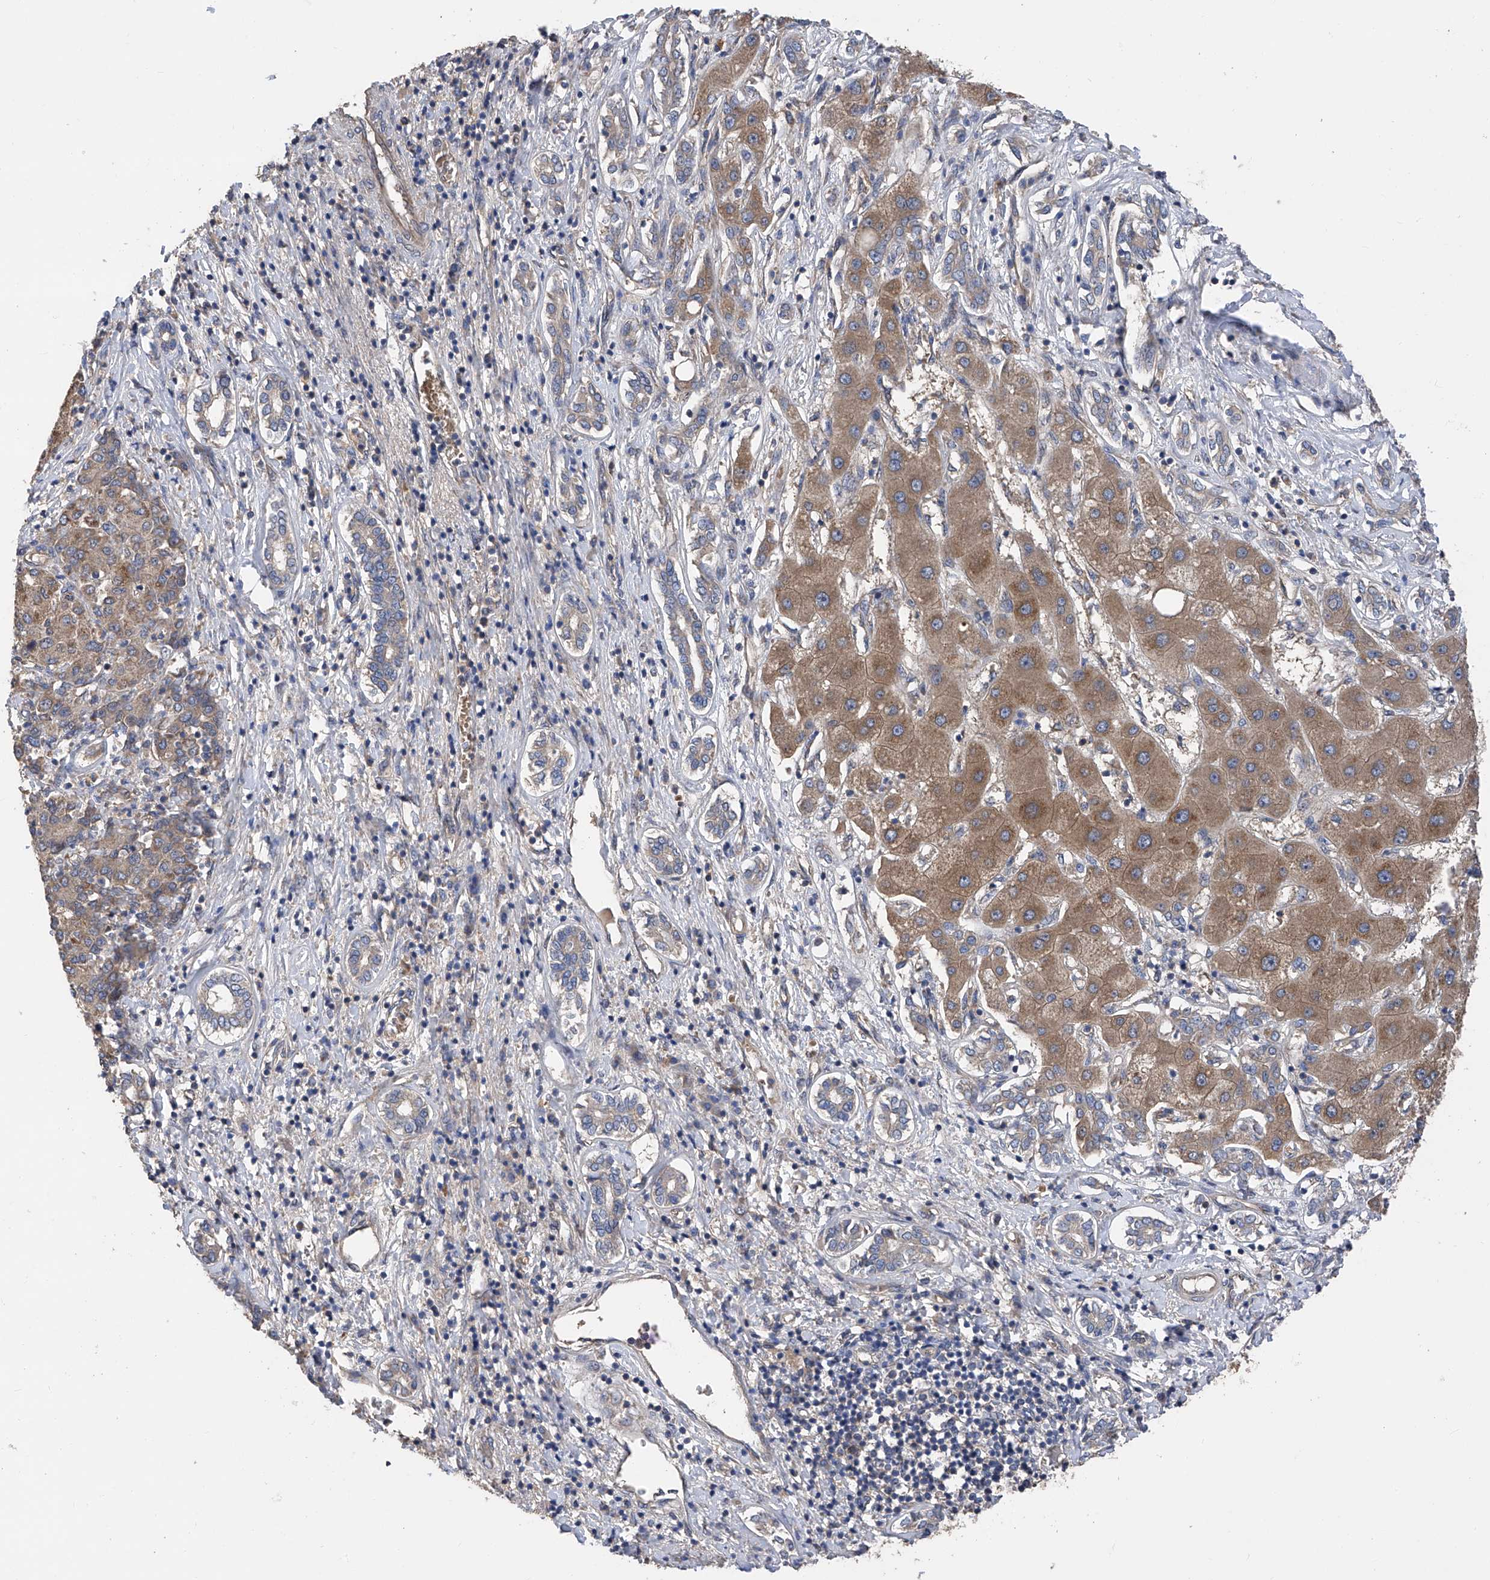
{"staining": {"intensity": "moderate", "quantity": ">75%", "location": "cytoplasmic/membranous"}, "tissue": "liver cancer", "cell_type": "Tumor cells", "image_type": "cancer", "snomed": [{"axis": "morphology", "description": "Carcinoma, Hepatocellular, NOS"}, {"axis": "topography", "description": "Liver"}], "caption": "An IHC micrograph of tumor tissue is shown. Protein staining in brown labels moderate cytoplasmic/membranous positivity in liver hepatocellular carcinoma within tumor cells.", "gene": "PTK2", "patient": {"sex": "male", "age": 65}}